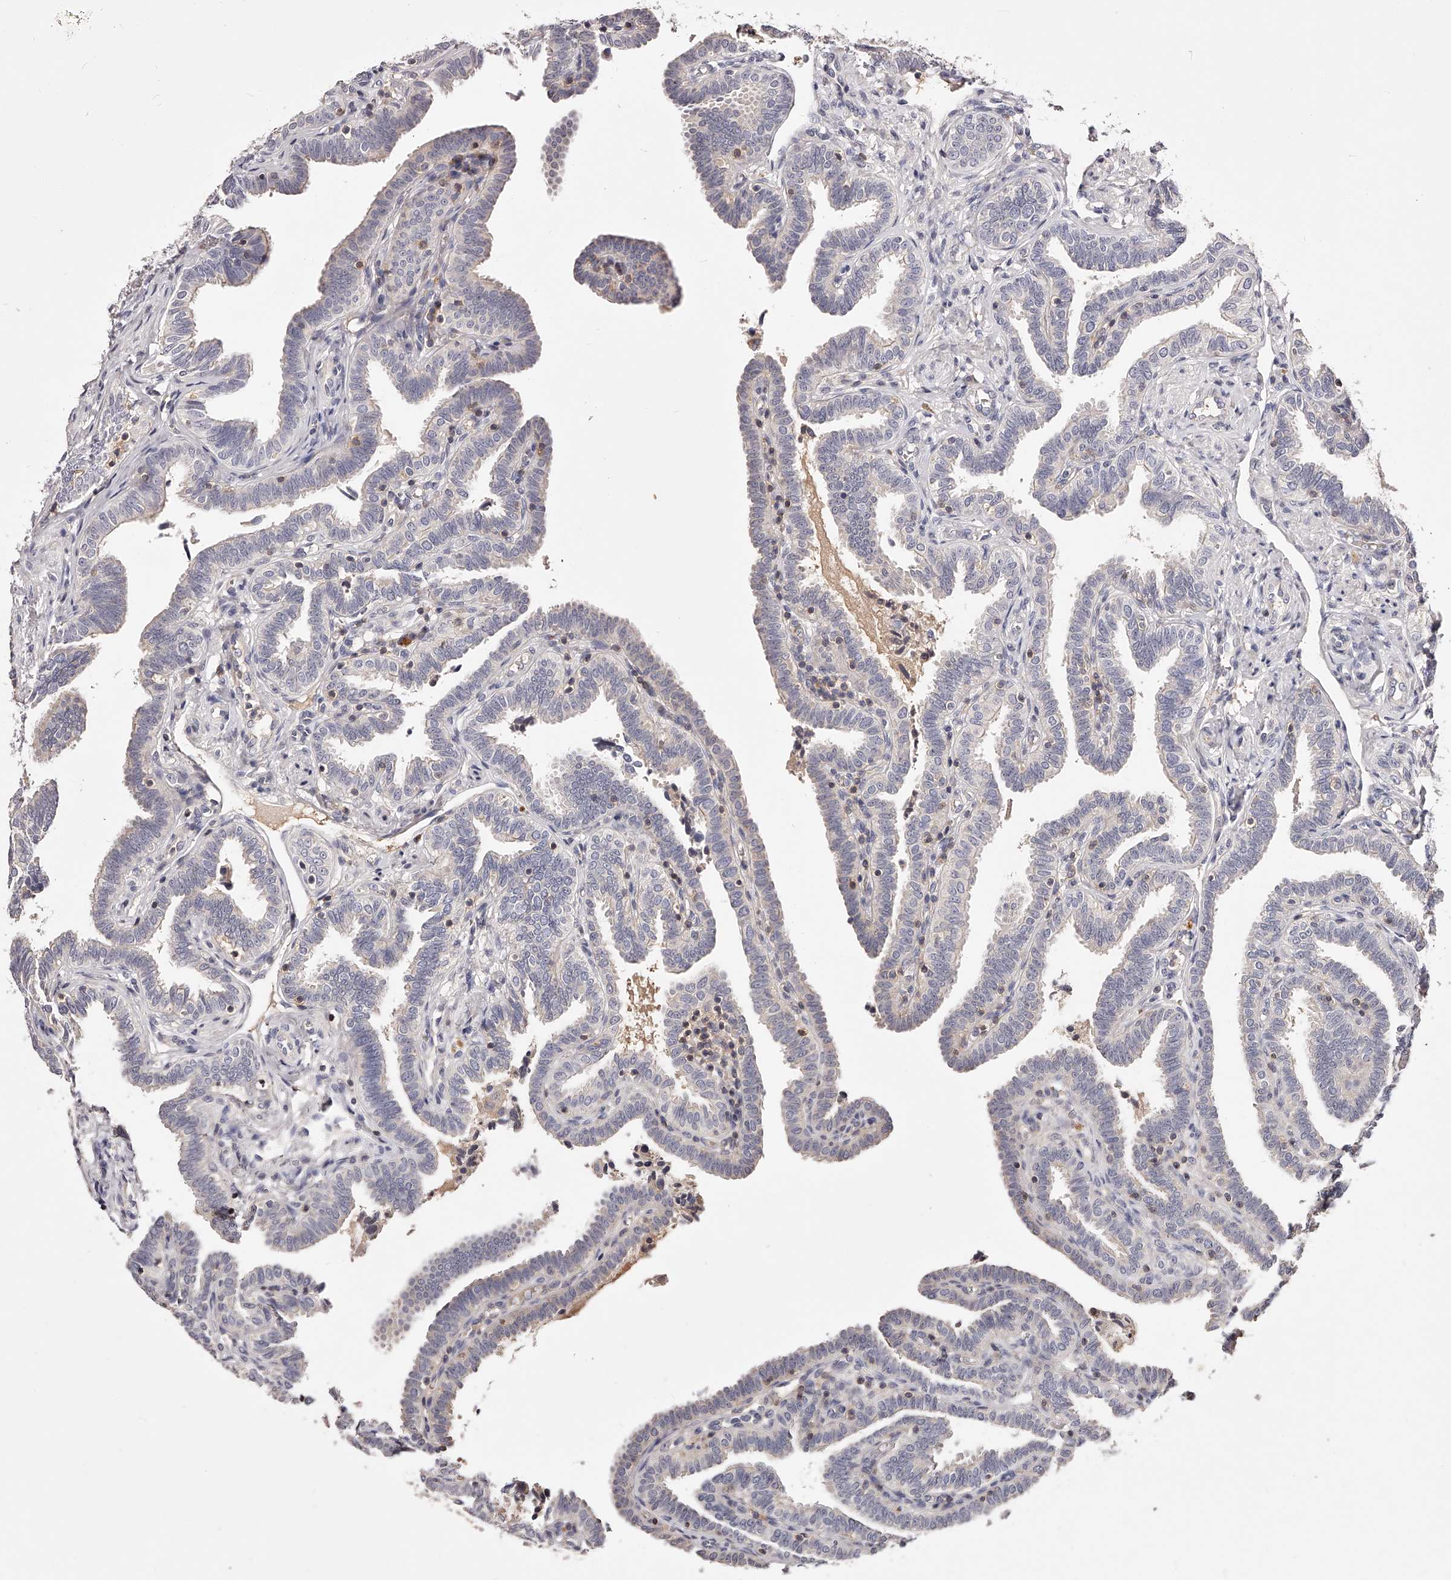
{"staining": {"intensity": "negative", "quantity": "none", "location": "none"}, "tissue": "fallopian tube", "cell_type": "Glandular cells", "image_type": "normal", "snomed": [{"axis": "morphology", "description": "Normal tissue, NOS"}, {"axis": "topography", "description": "Fallopian tube"}], "caption": "Image shows no protein staining in glandular cells of normal fallopian tube. (DAB IHC, high magnification).", "gene": "PHACTR1", "patient": {"sex": "female", "age": 39}}